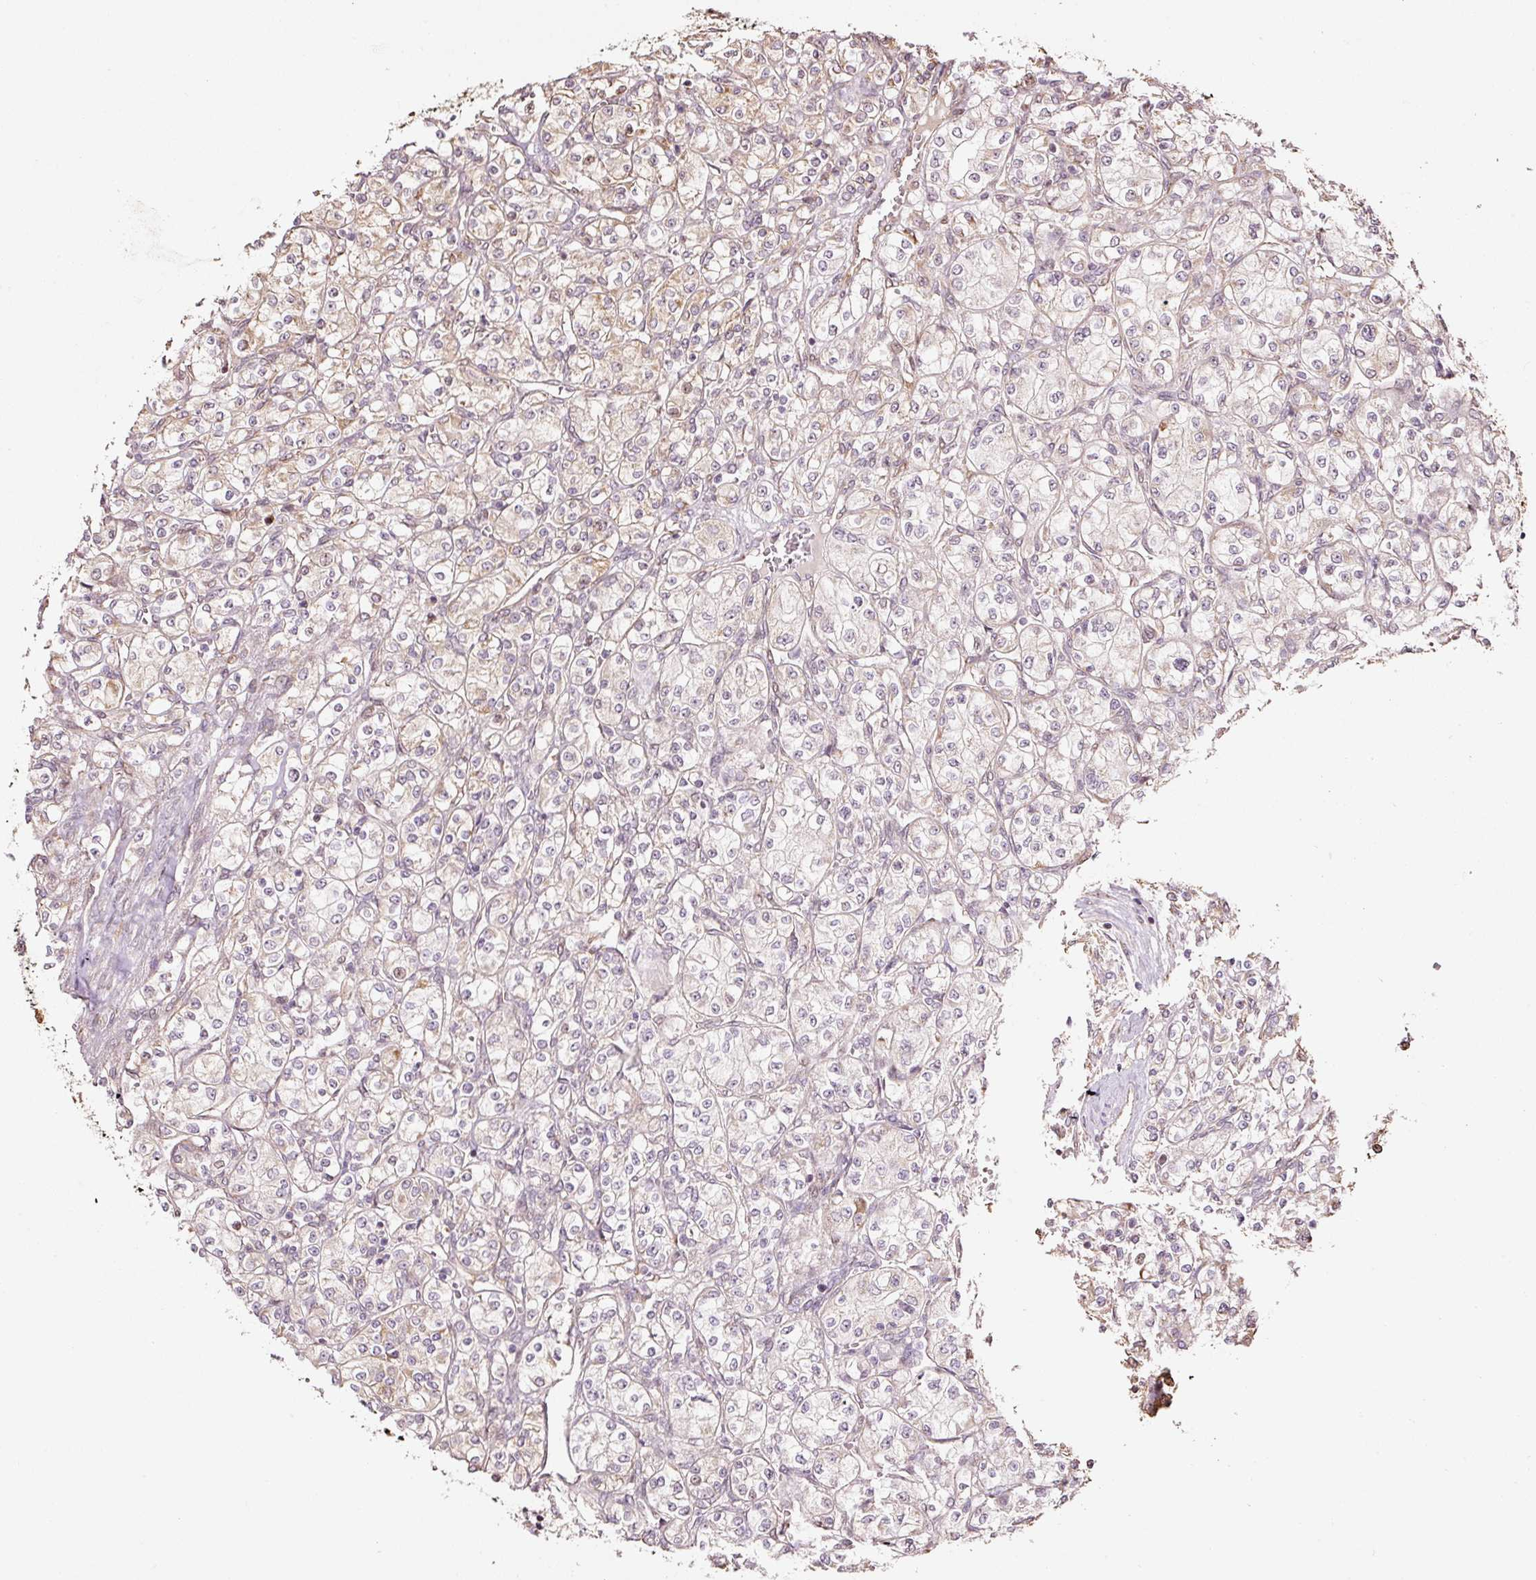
{"staining": {"intensity": "weak", "quantity": "<25%", "location": "cytoplasmic/membranous"}, "tissue": "renal cancer", "cell_type": "Tumor cells", "image_type": "cancer", "snomed": [{"axis": "morphology", "description": "Adenocarcinoma, NOS"}, {"axis": "topography", "description": "Kidney"}], "caption": "This is an immunohistochemistry (IHC) photomicrograph of human renal adenocarcinoma. There is no positivity in tumor cells.", "gene": "ETF1", "patient": {"sex": "male", "age": 77}}